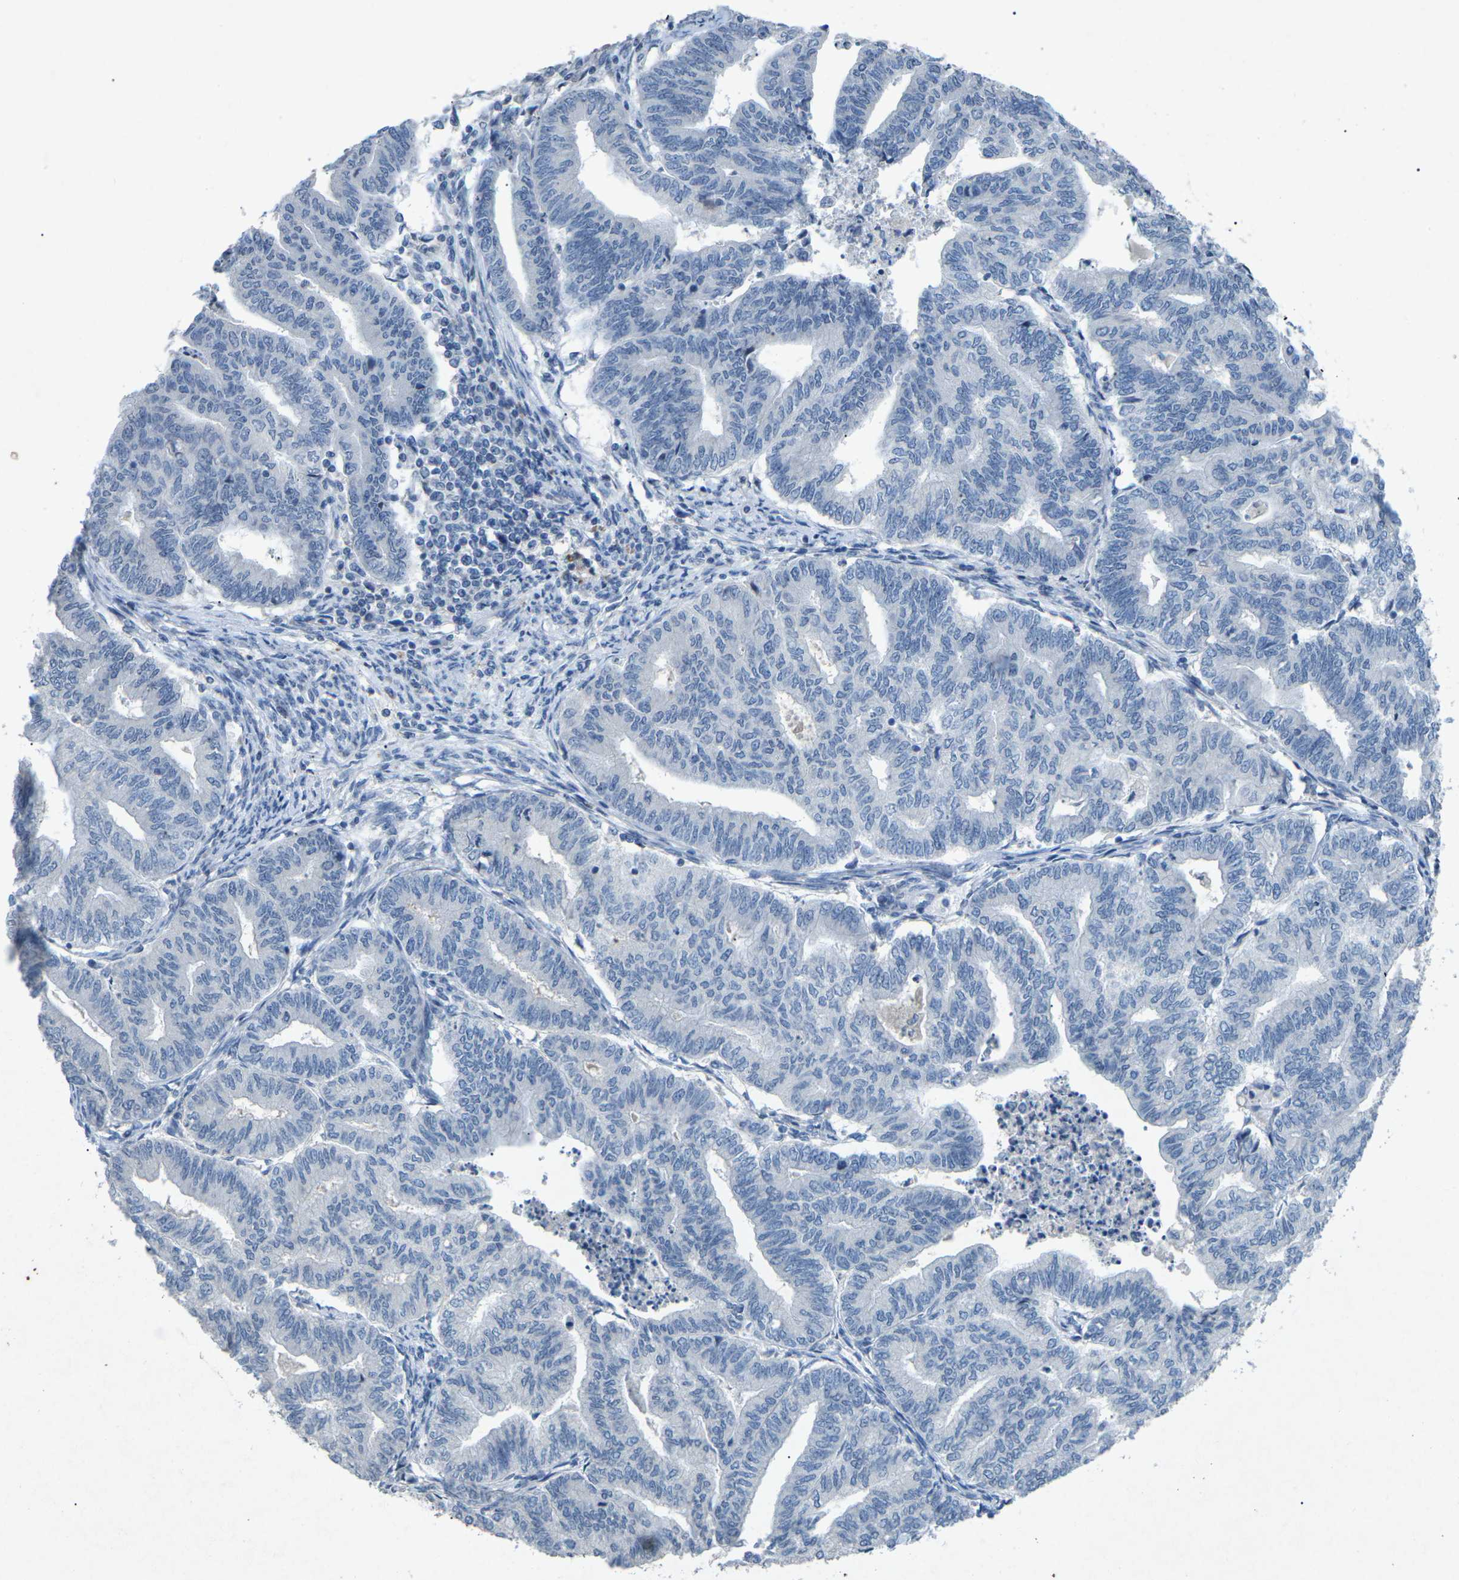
{"staining": {"intensity": "negative", "quantity": "none", "location": "none"}, "tissue": "endometrial cancer", "cell_type": "Tumor cells", "image_type": "cancer", "snomed": [{"axis": "morphology", "description": "Adenocarcinoma, NOS"}, {"axis": "topography", "description": "Endometrium"}], "caption": "Protein analysis of endometrial adenocarcinoma reveals no significant expression in tumor cells.", "gene": "A1BG", "patient": {"sex": "female", "age": 79}}